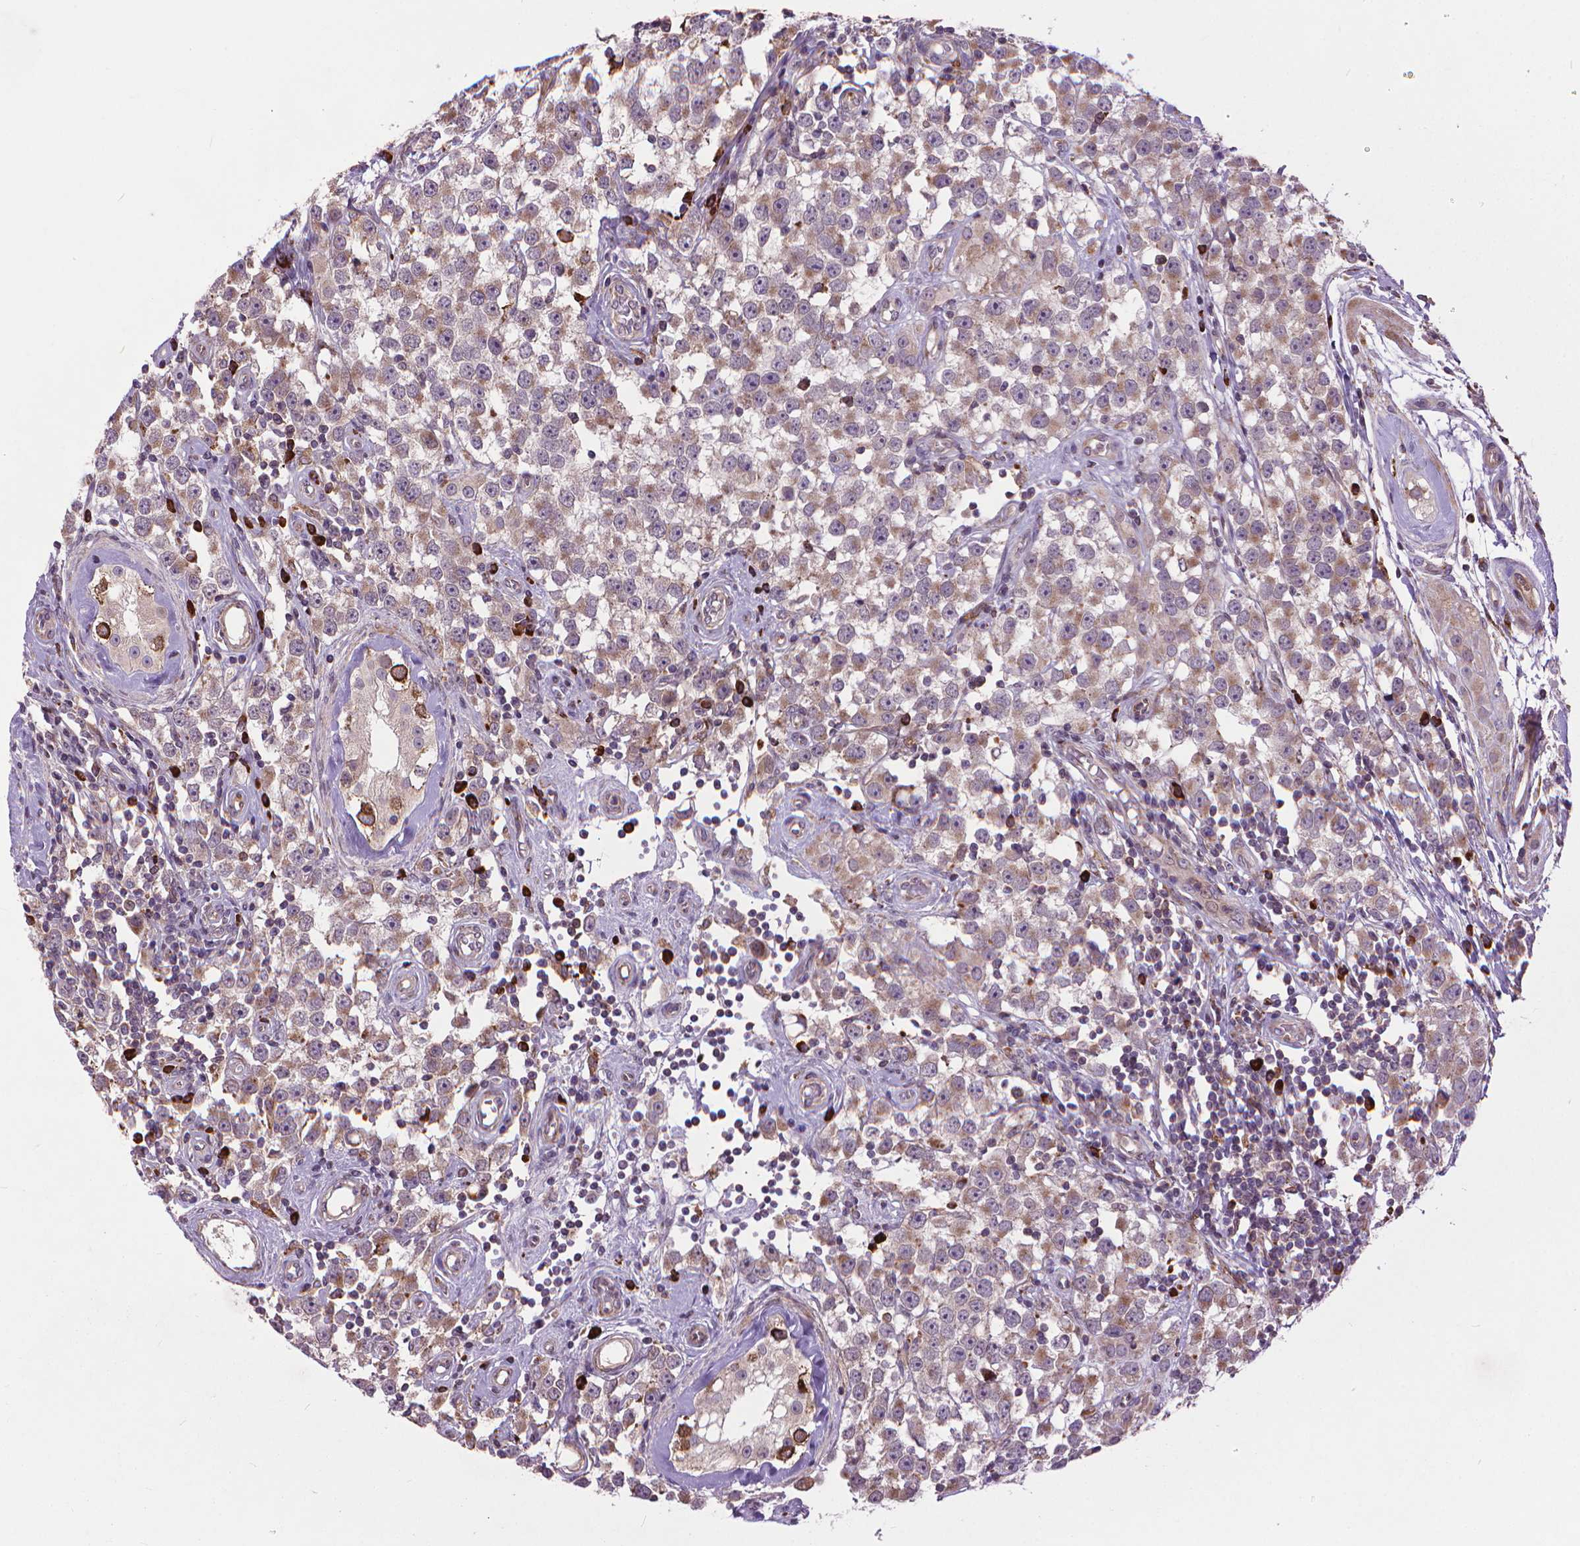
{"staining": {"intensity": "weak", "quantity": "25%-75%", "location": "cytoplasmic/membranous"}, "tissue": "testis cancer", "cell_type": "Tumor cells", "image_type": "cancer", "snomed": [{"axis": "morphology", "description": "Seminoma, NOS"}, {"axis": "topography", "description": "Testis"}], "caption": "Seminoma (testis) stained with immunohistochemistry exhibits weak cytoplasmic/membranous positivity in approximately 25%-75% of tumor cells.", "gene": "MYH14", "patient": {"sex": "male", "age": 34}}